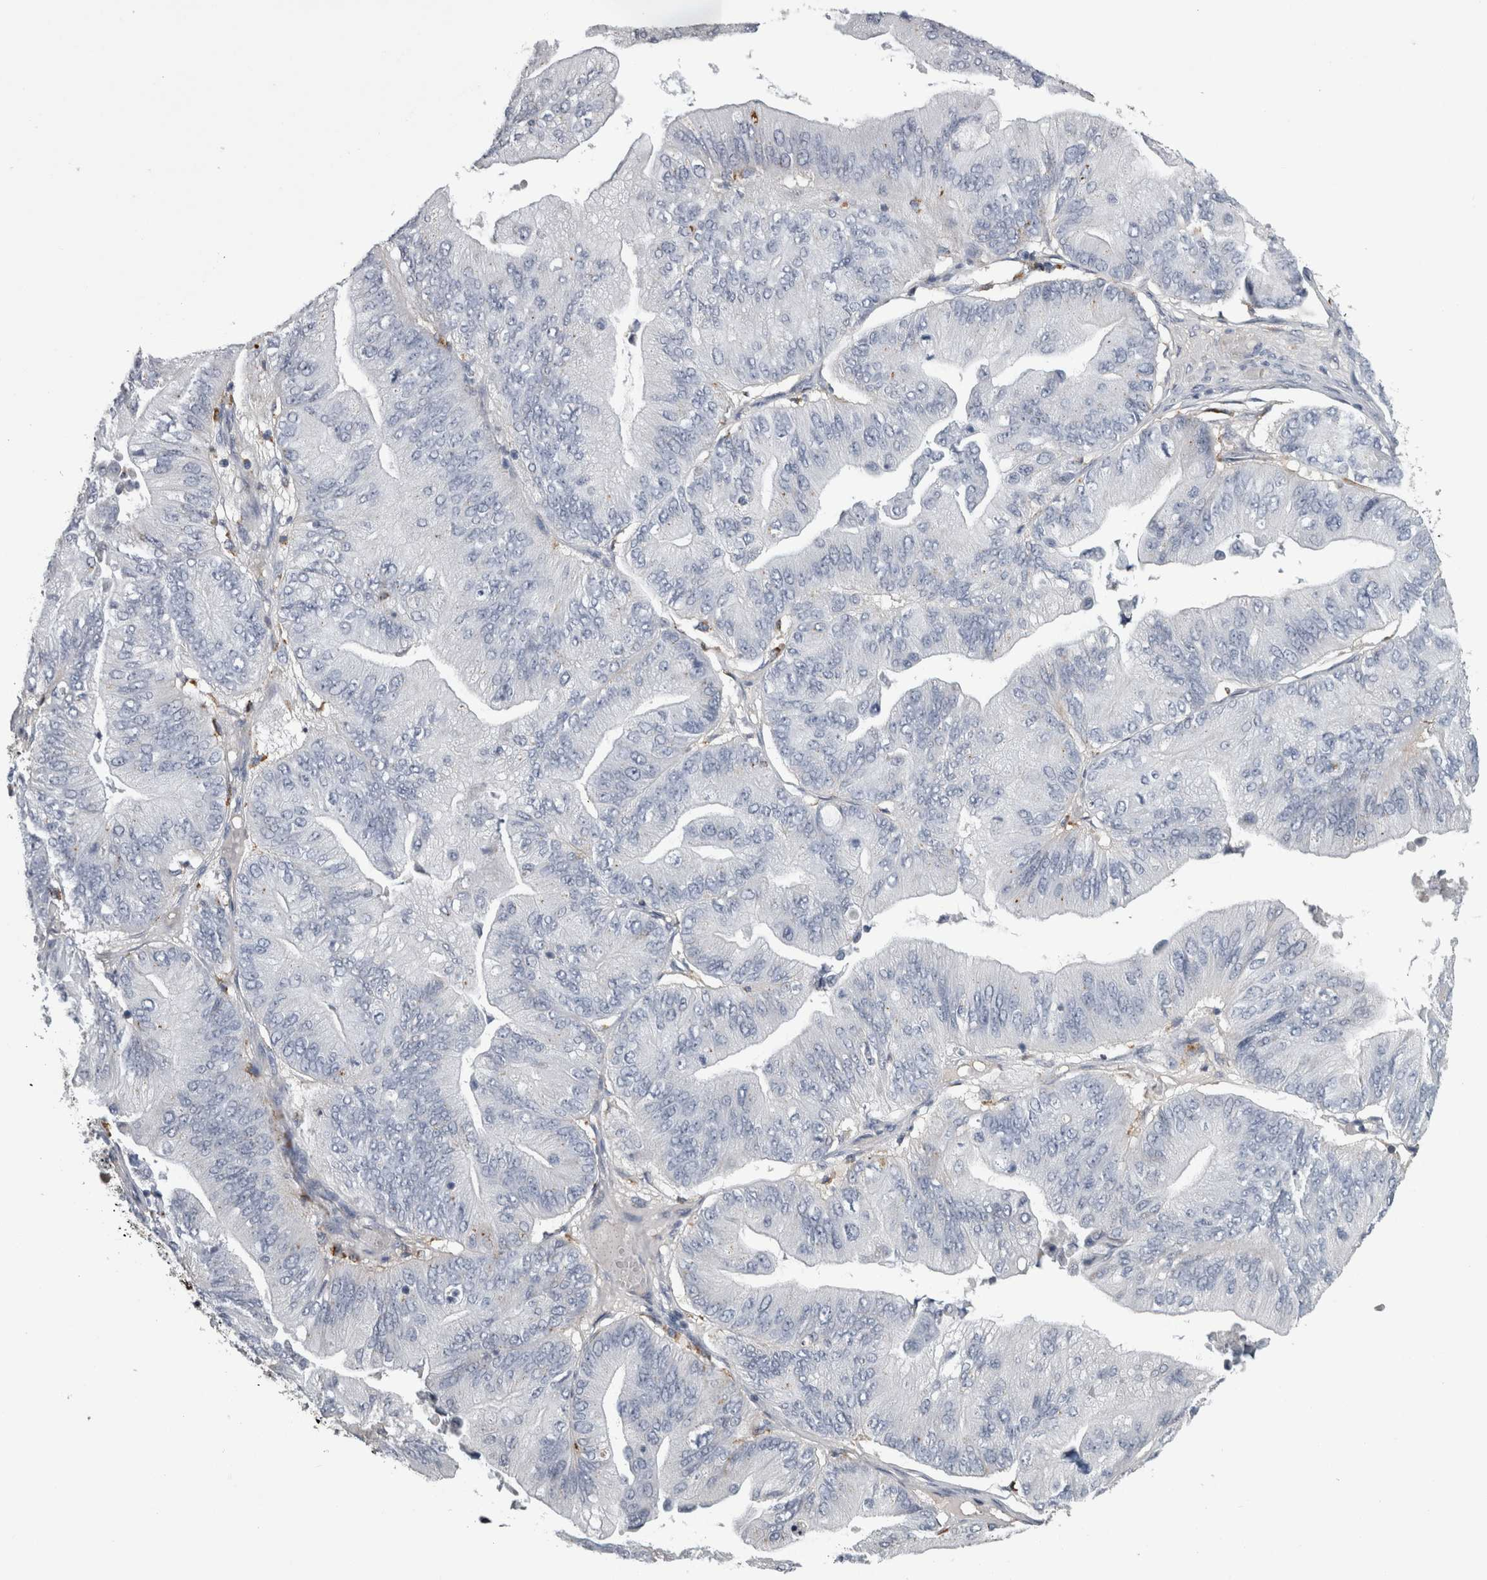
{"staining": {"intensity": "negative", "quantity": "none", "location": "none"}, "tissue": "ovarian cancer", "cell_type": "Tumor cells", "image_type": "cancer", "snomed": [{"axis": "morphology", "description": "Cystadenocarcinoma, mucinous, NOS"}, {"axis": "topography", "description": "Ovary"}], "caption": "Protein analysis of mucinous cystadenocarcinoma (ovarian) displays no significant positivity in tumor cells. Brightfield microscopy of immunohistochemistry (IHC) stained with DAB (brown) and hematoxylin (blue), captured at high magnification.", "gene": "DPP7", "patient": {"sex": "female", "age": 61}}